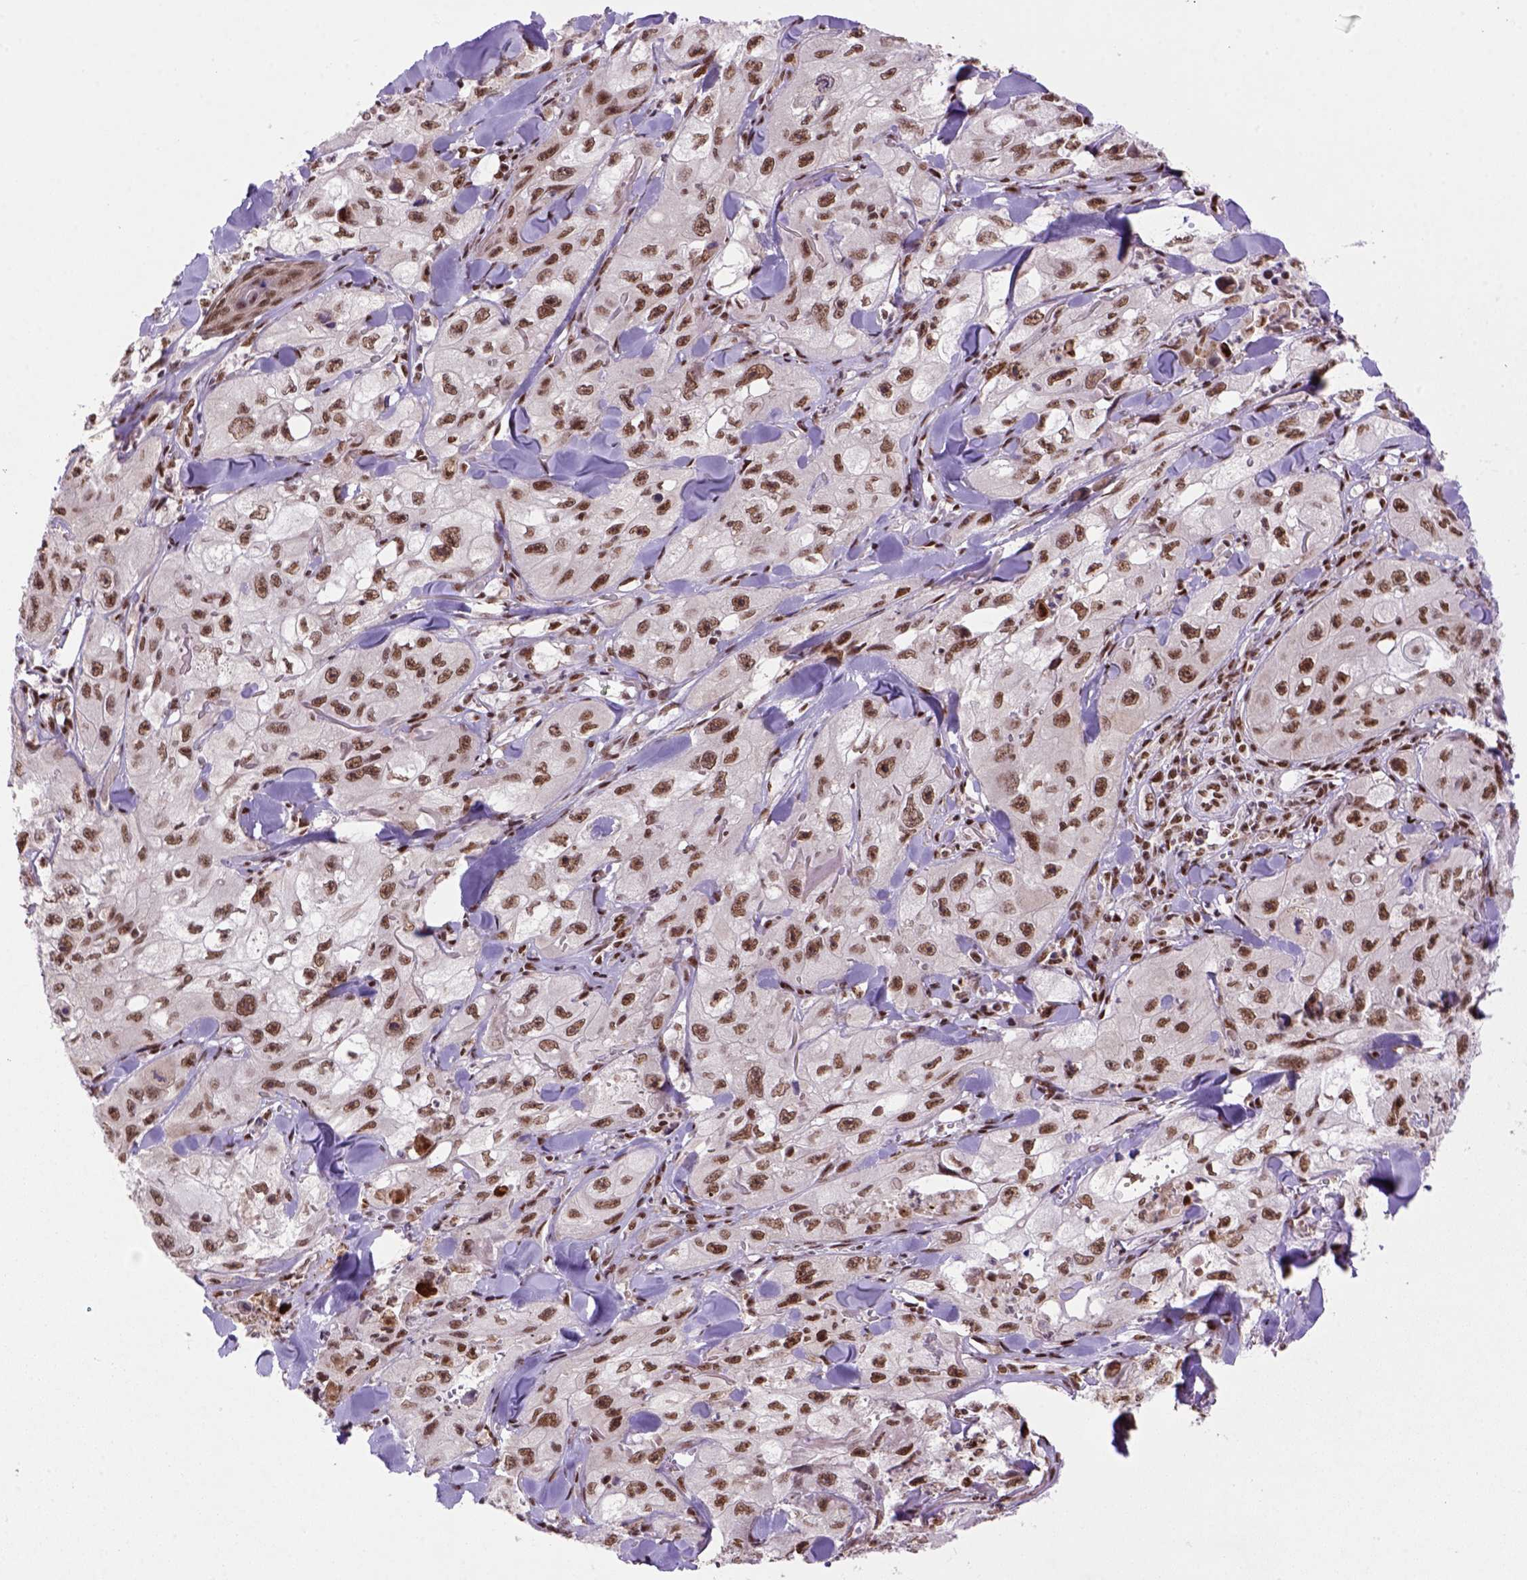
{"staining": {"intensity": "moderate", "quantity": ">75%", "location": "nuclear"}, "tissue": "skin cancer", "cell_type": "Tumor cells", "image_type": "cancer", "snomed": [{"axis": "morphology", "description": "Squamous cell carcinoma, NOS"}, {"axis": "topography", "description": "Skin"}, {"axis": "topography", "description": "Subcutis"}], "caption": "Skin squamous cell carcinoma stained for a protein reveals moderate nuclear positivity in tumor cells.", "gene": "NSMCE2", "patient": {"sex": "male", "age": 73}}